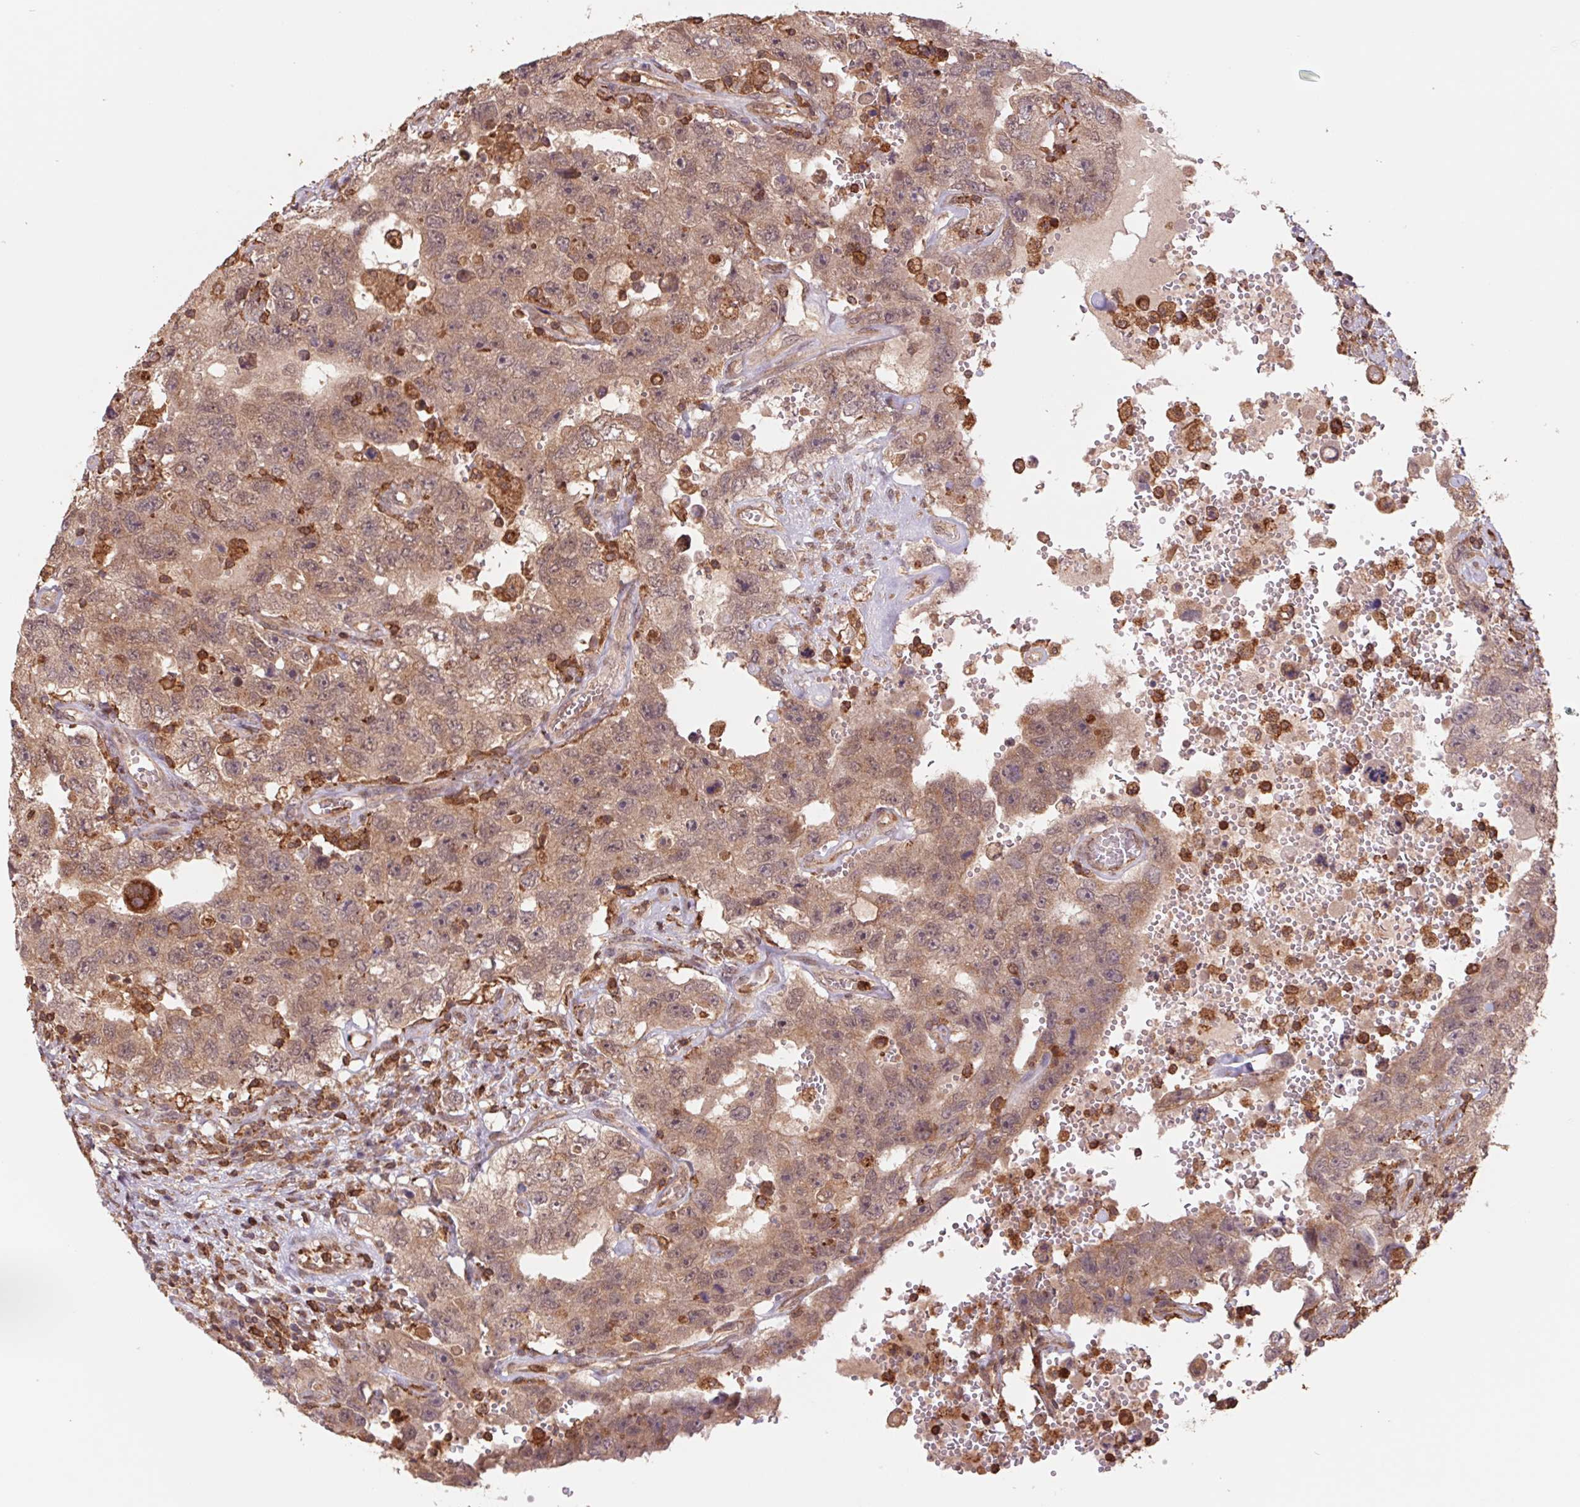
{"staining": {"intensity": "moderate", "quantity": ">75%", "location": "cytoplasmic/membranous"}, "tissue": "testis cancer", "cell_type": "Tumor cells", "image_type": "cancer", "snomed": [{"axis": "morphology", "description": "Carcinoma, Embryonal, NOS"}, {"axis": "topography", "description": "Testis"}], "caption": "The image demonstrates staining of embryonal carcinoma (testis), revealing moderate cytoplasmic/membranous protein staining (brown color) within tumor cells.", "gene": "URM1", "patient": {"sex": "male", "age": 26}}